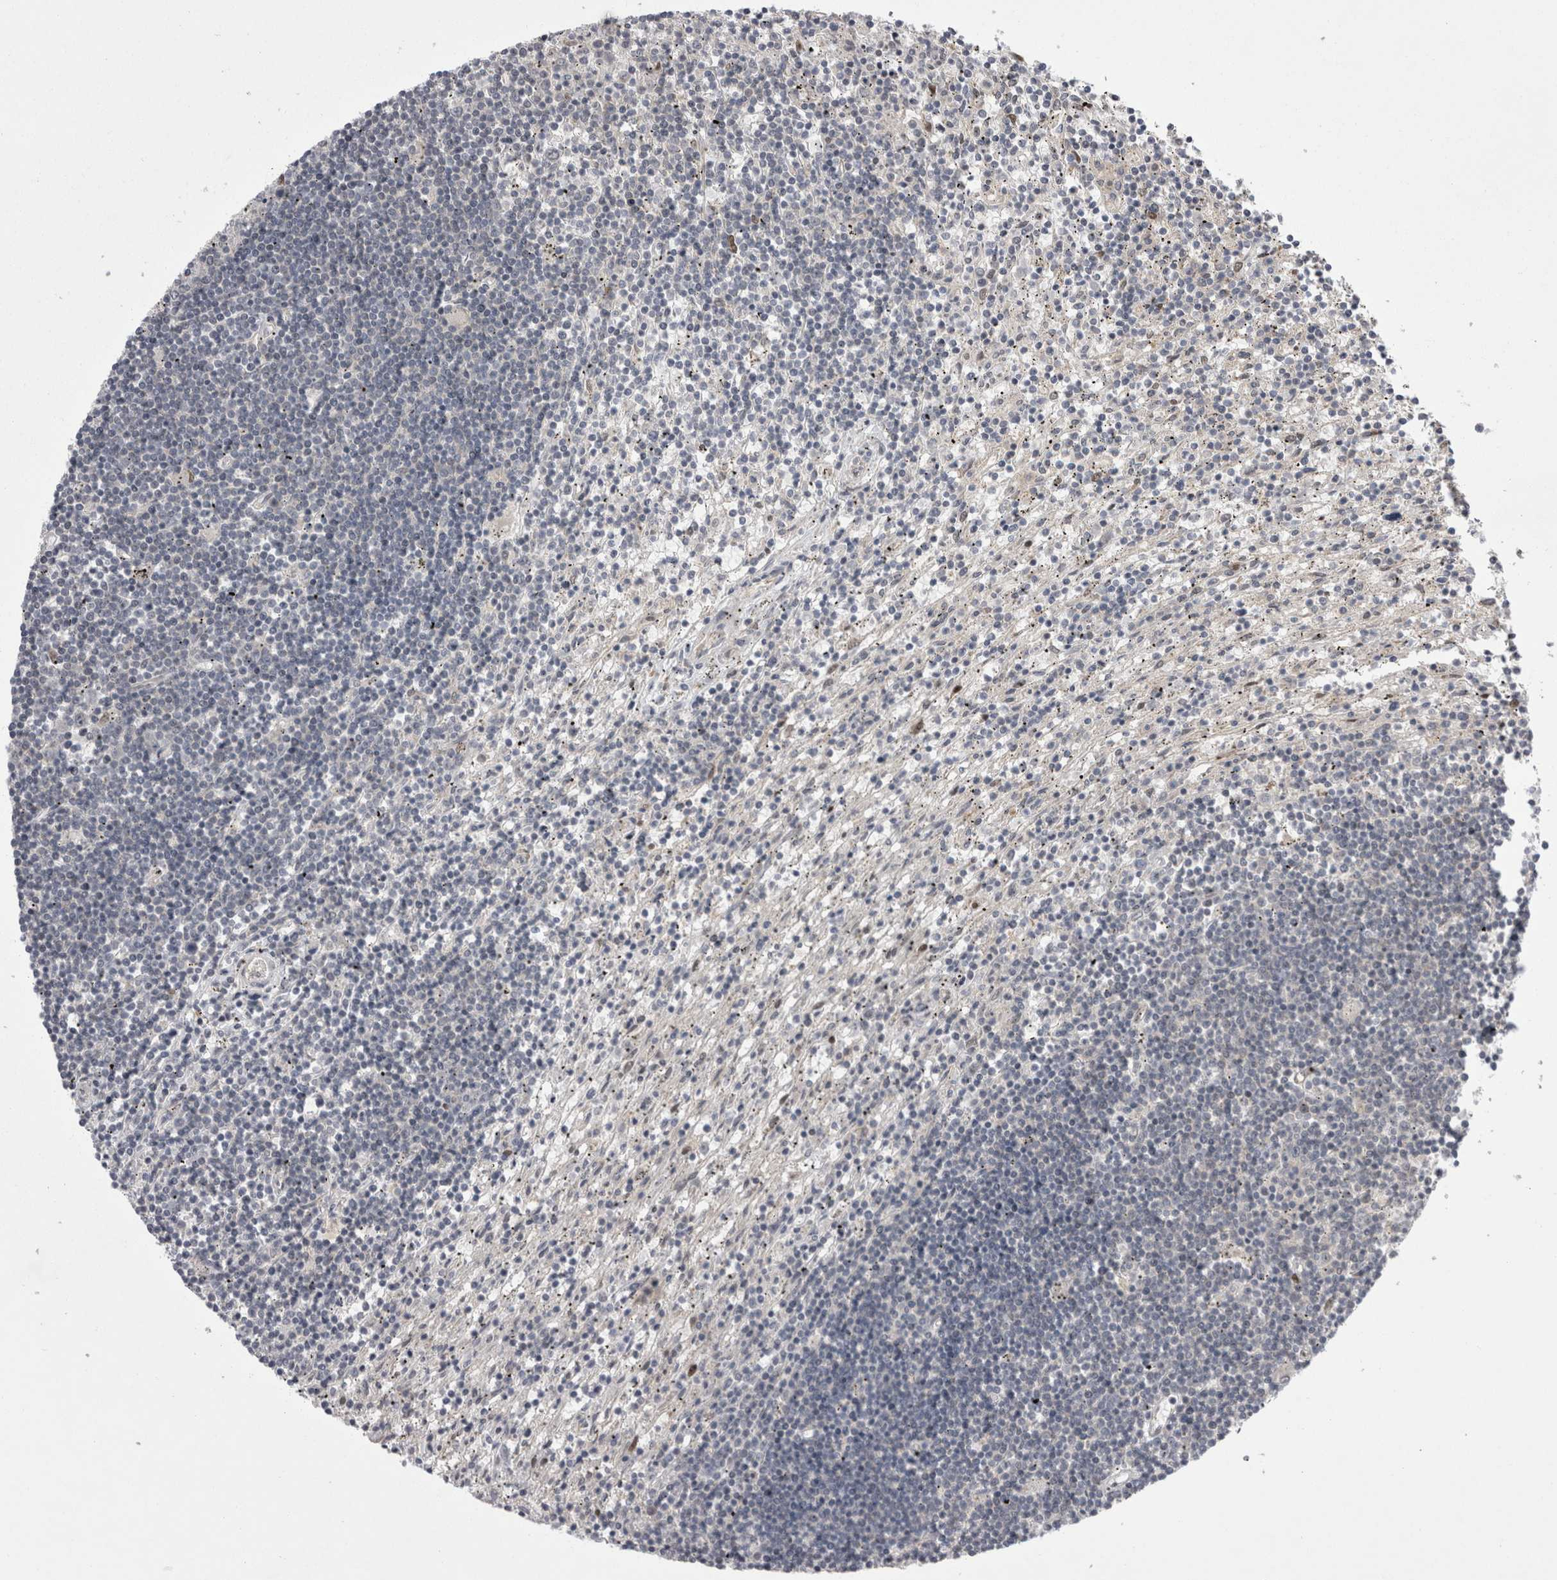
{"staining": {"intensity": "negative", "quantity": "none", "location": "none"}, "tissue": "lymphoma", "cell_type": "Tumor cells", "image_type": "cancer", "snomed": [{"axis": "morphology", "description": "Malignant lymphoma, non-Hodgkin's type, Low grade"}, {"axis": "topography", "description": "Spleen"}], "caption": "High magnification brightfield microscopy of malignant lymphoma, non-Hodgkin's type (low-grade) stained with DAB (brown) and counterstained with hematoxylin (blue): tumor cells show no significant staining.", "gene": "NENF", "patient": {"sex": "male", "age": 76}}